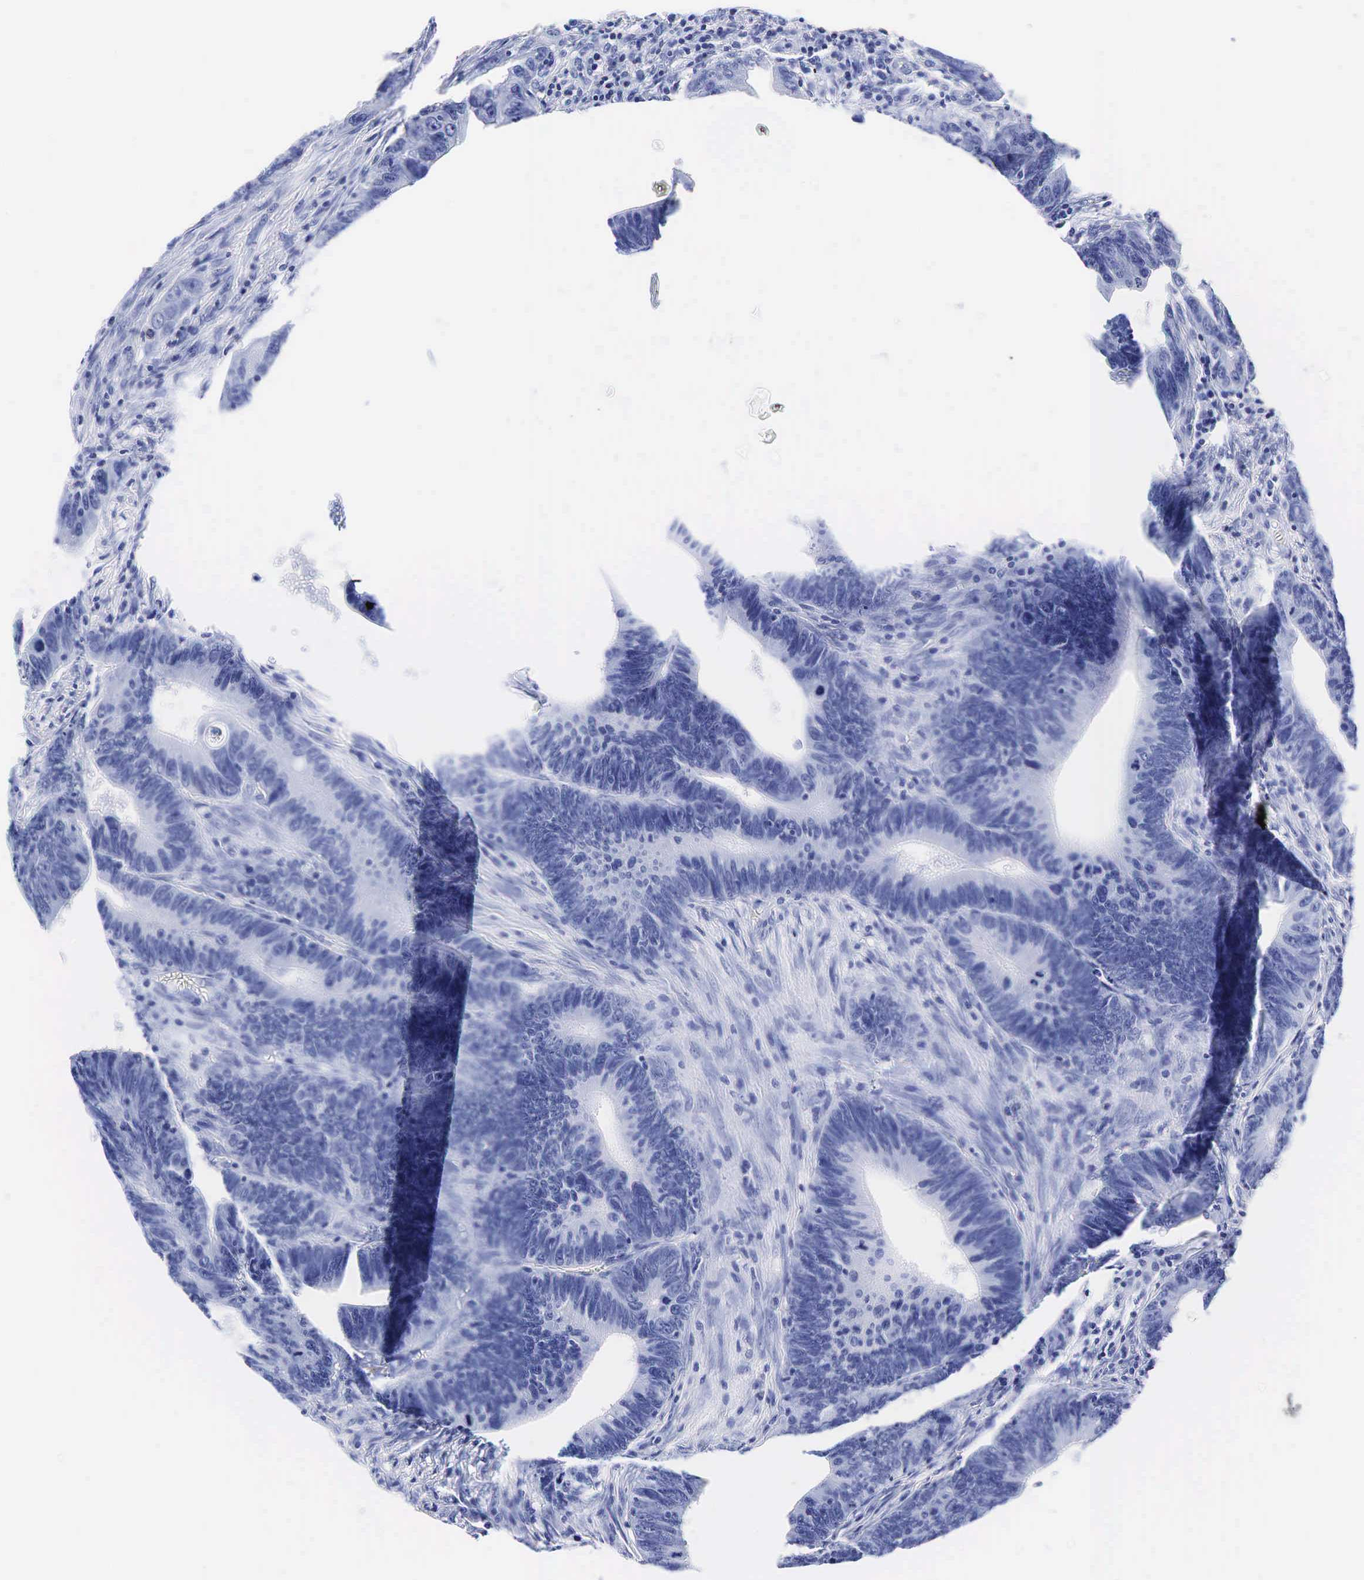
{"staining": {"intensity": "negative", "quantity": "none", "location": "none"}, "tissue": "colorectal cancer", "cell_type": "Tumor cells", "image_type": "cancer", "snomed": [{"axis": "morphology", "description": "Adenocarcinoma, NOS"}, {"axis": "topography", "description": "Colon"}], "caption": "Immunohistochemistry (IHC) micrograph of neoplastic tissue: colorectal cancer (adenocarcinoma) stained with DAB shows no significant protein positivity in tumor cells.", "gene": "KLK3", "patient": {"sex": "female", "age": 78}}